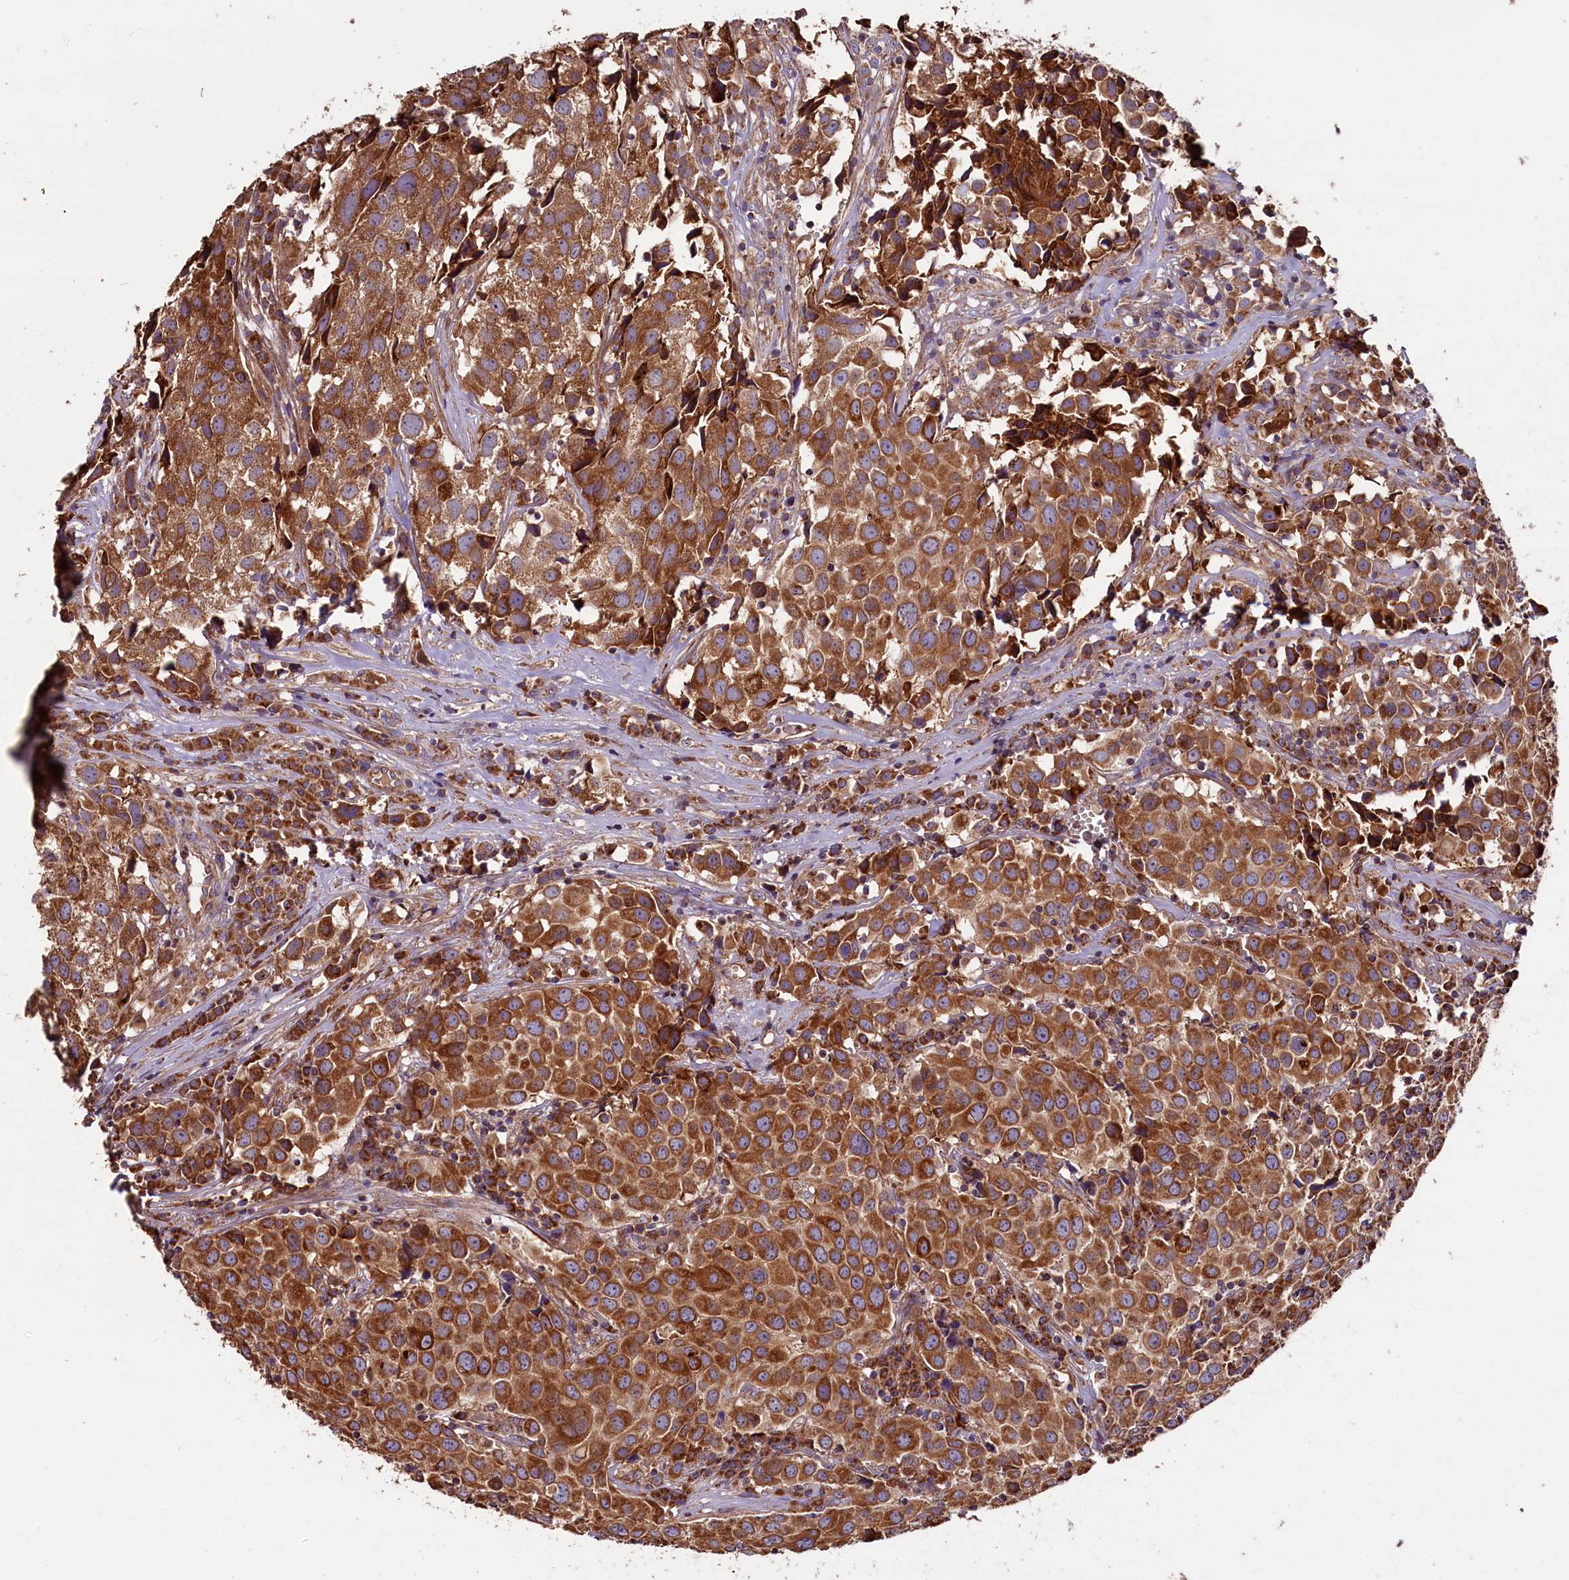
{"staining": {"intensity": "strong", "quantity": ">75%", "location": "cytoplasmic/membranous"}, "tissue": "urothelial cancer", "cell_type": "Tumor cells", "image_type": "cancer", "snomed": [{"axis": "morphology", "description": "Urothelial carcinoma, High grade"}, {"axis": "topography", "description": "Urinary bladder"}], "caption": "Strong cytoplasmic/membranous staining is present in about >75% of tumor cells in urothelial carcinoma (high-grade). The staining is performed using DAB brown chromogen to label protein expression. The nuclei are counter-stained blue using hematoxylin.", "gene": "ZSWIM1", "patient": {"sex": "female", "age": 75}}